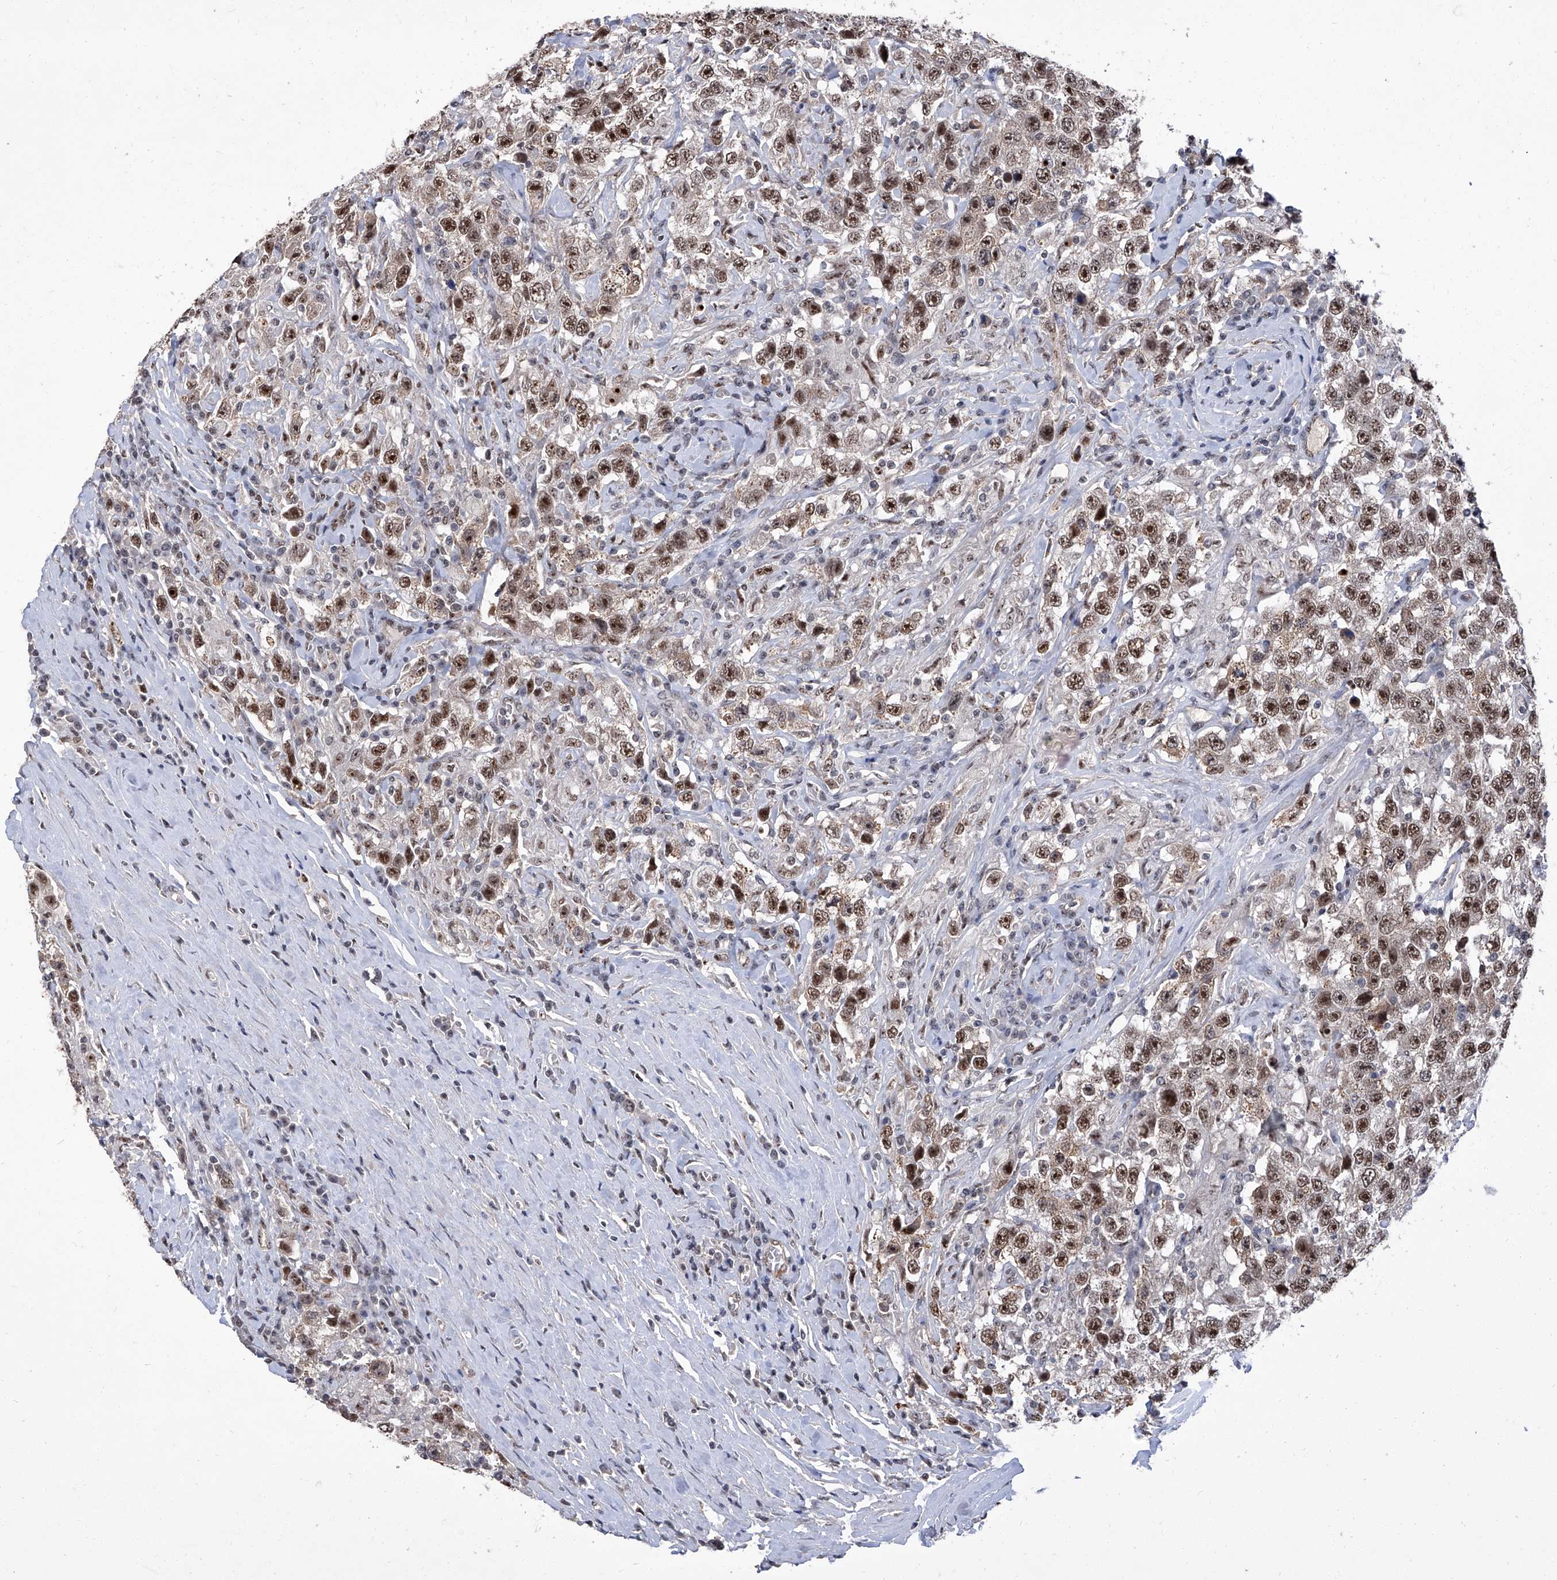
{"staining": {"intensity": "moderate", "quantity": ">75%", "location": "cytoplasmic/membranous,nuclear"}, "tissue": "testis cancer", "cell_type": "Tumor cells", "image_type": "cancer", "snomed": [{"axis": "morphology", "description": "Seminoma, NOS"}, {"axis": "topography", "description": "Testis"}], "caption": "Immunohistochemical staining of testis seminoma reveals medium levels of moderate cytoplasmic/membranous and nuclear protein expression in approximately >75% of tumor cells.", "gene": "CMTR1", "patient": {"sex": "male", "age": 41}}